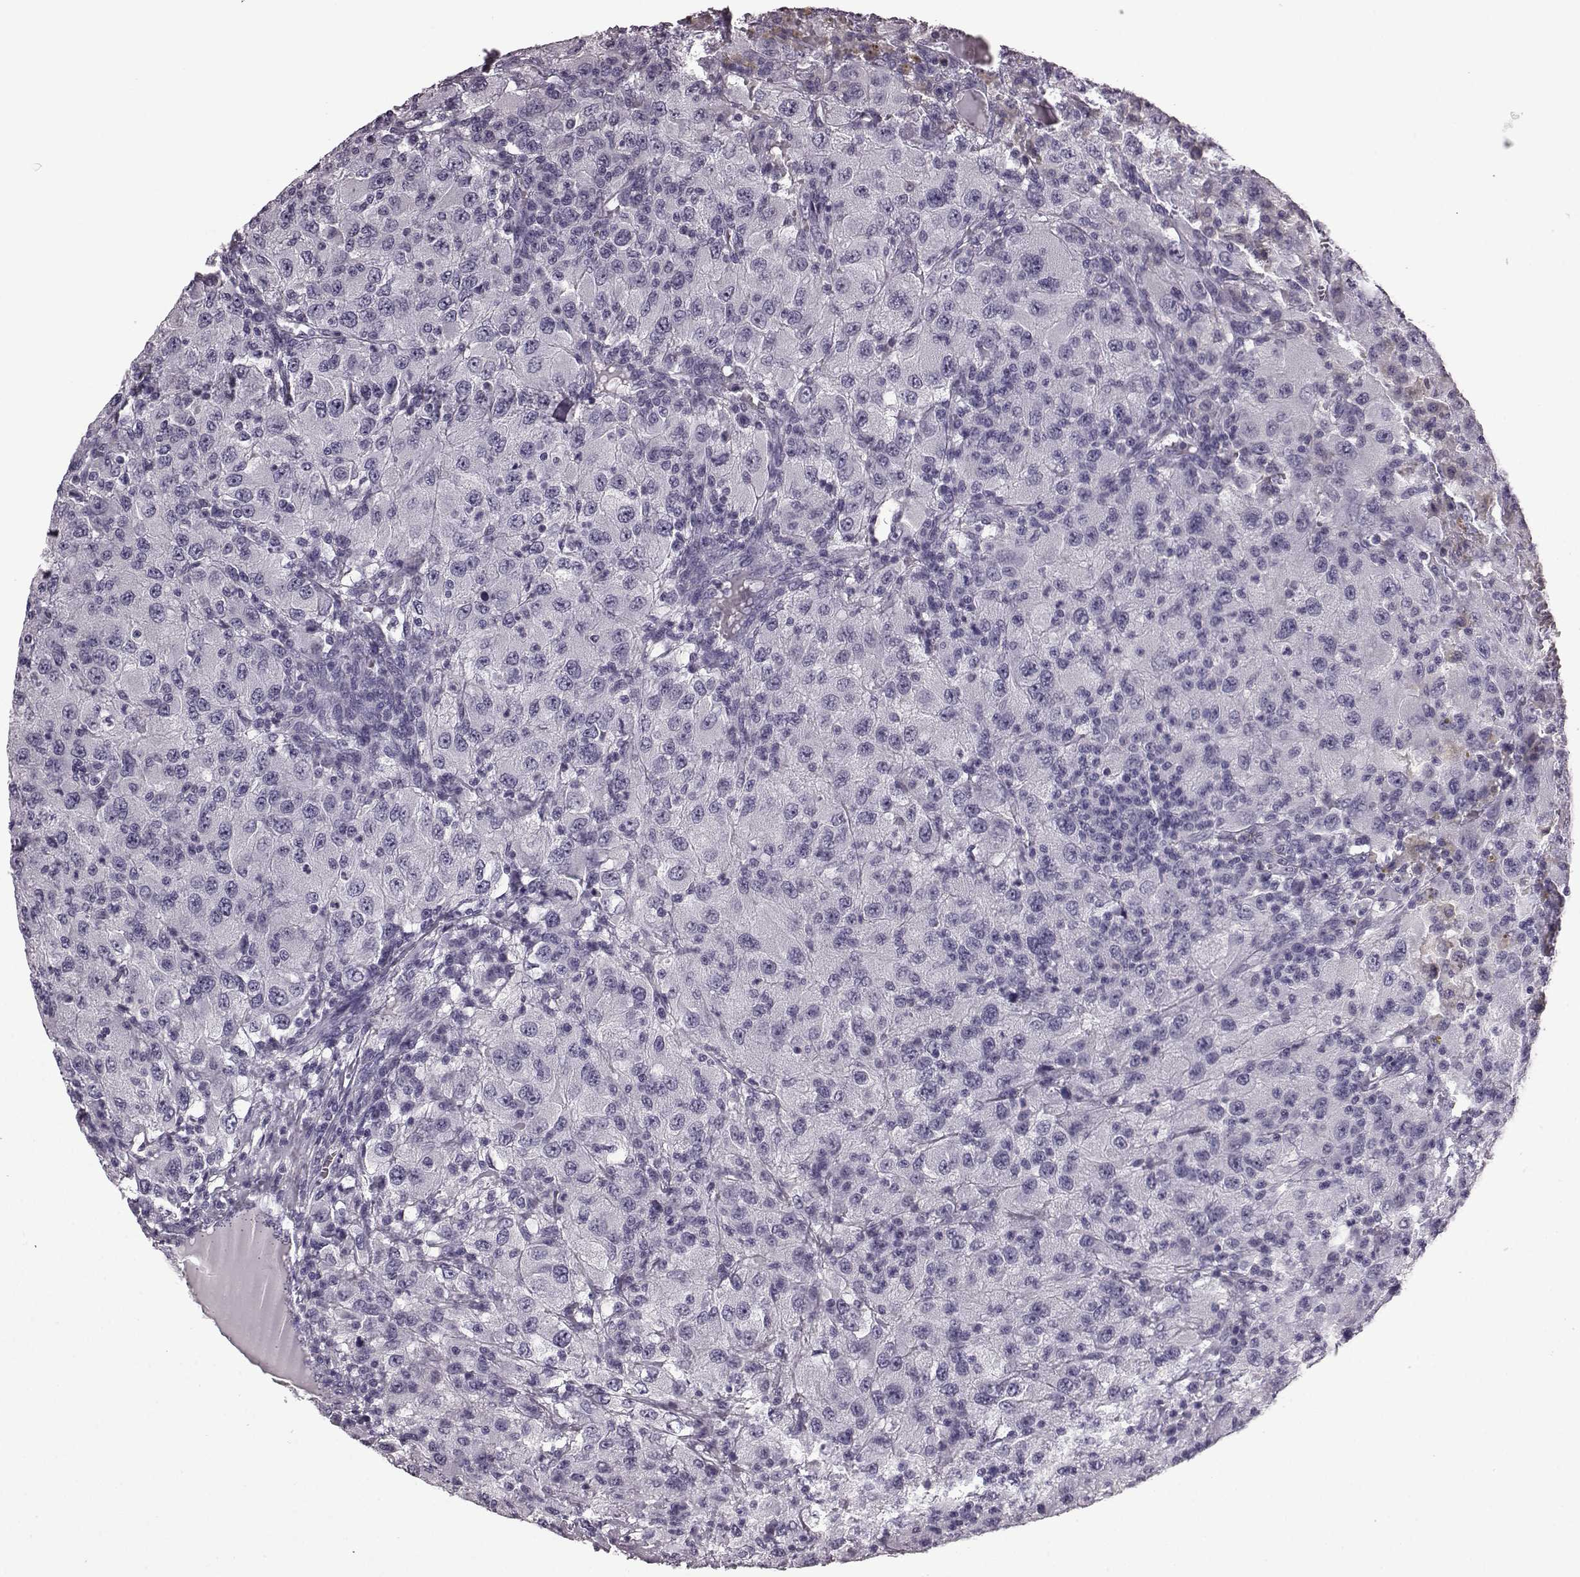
{"staining": {"intensity": "negative", "quantity": "none", "location": "none"}, "tissue": "renal cancer", "cell_type": "Tumor cells", "image_type": "cancer", "snomed": [{"axis": "morphology", "description": "Adenocarcinoma, NOS"}, {"axis": "topography", "description": "Kidney"}], "caption": "Protein analysis of renal adenocarcinoma displays no significant staining in tumor cells.", "gene": "AIPL1", "patient": {"sex": "female", "age": 67}}